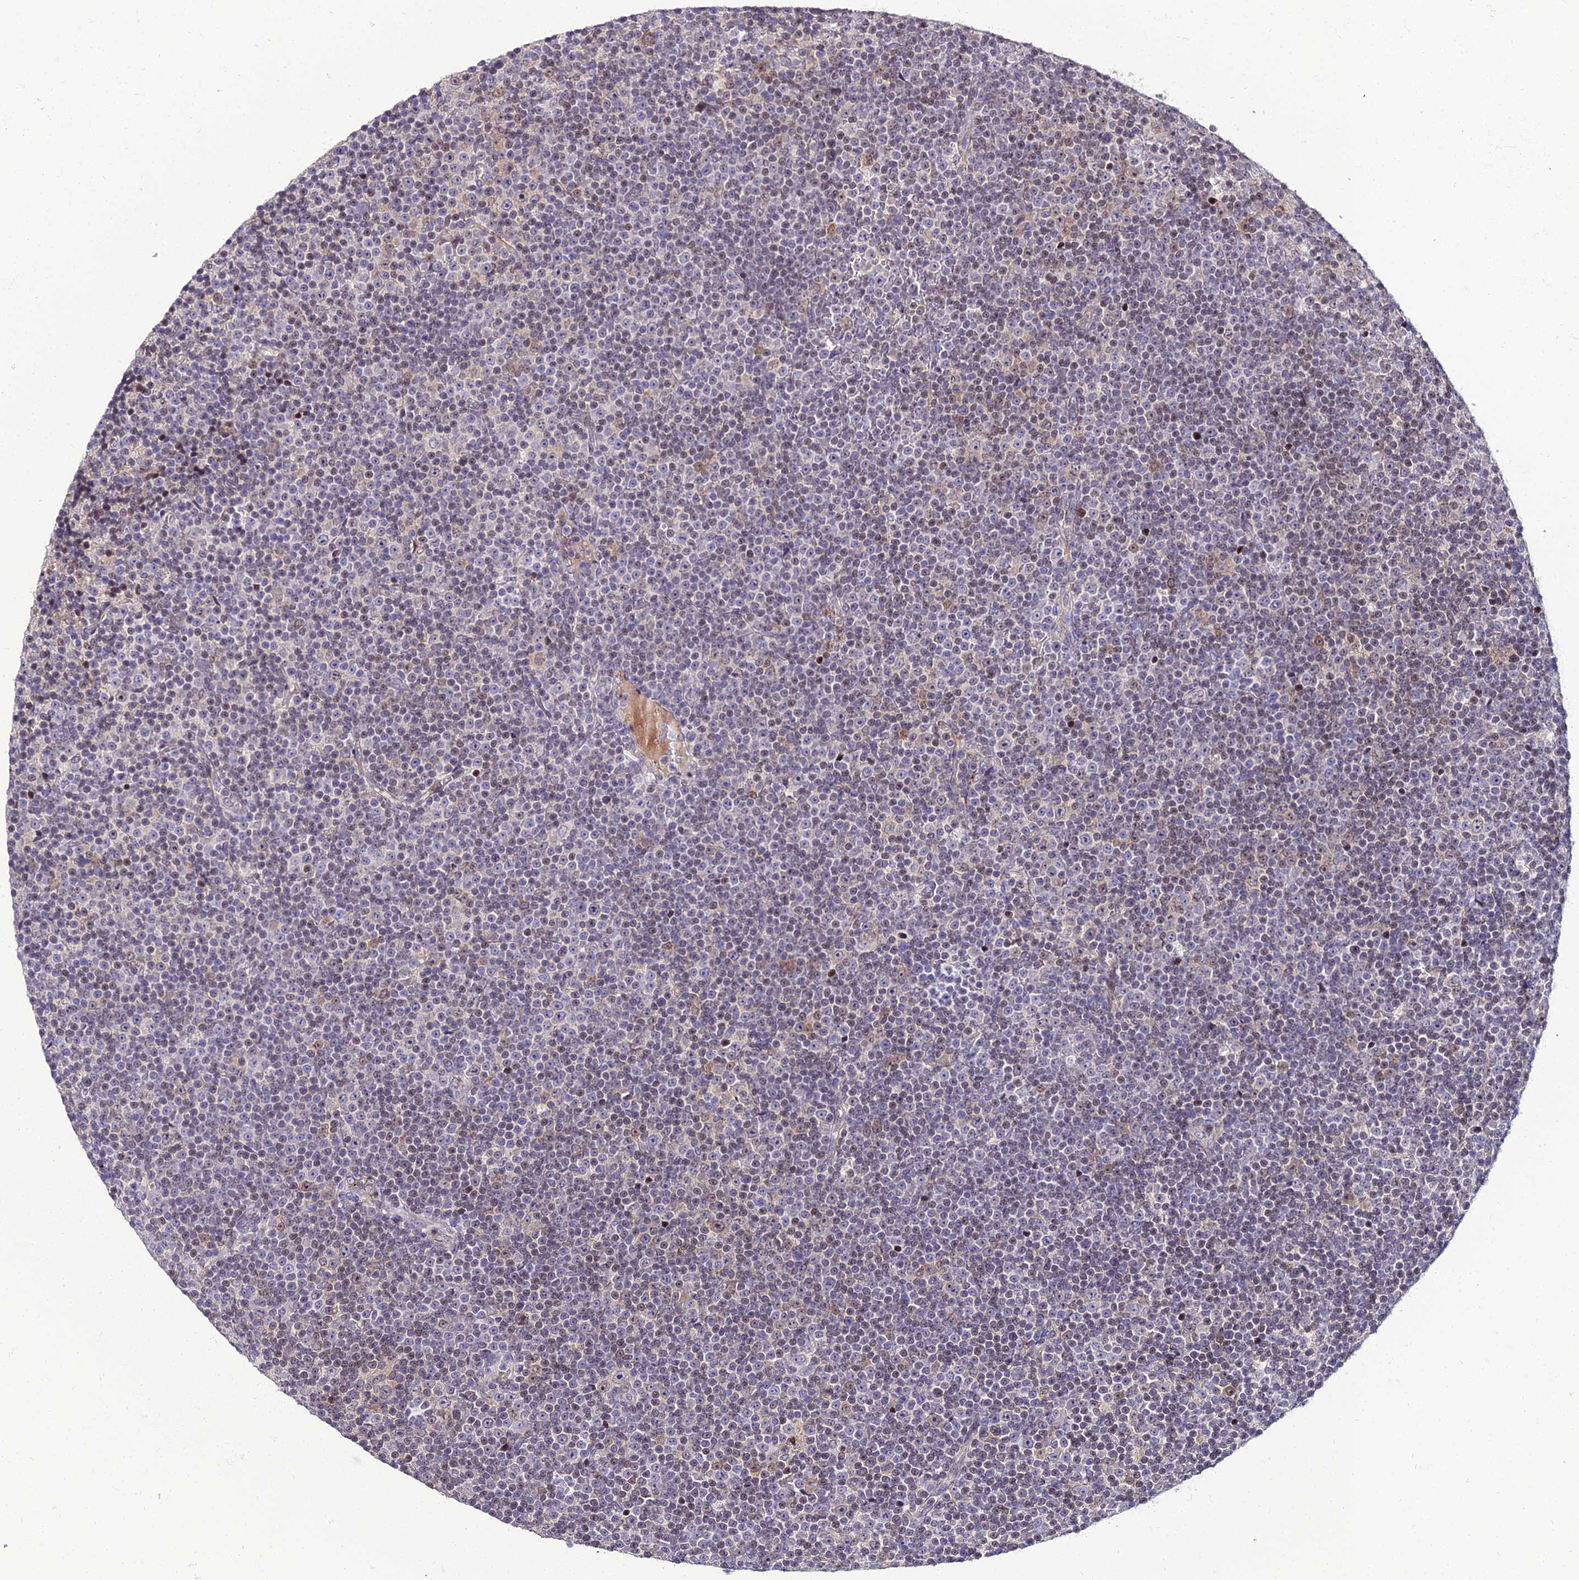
{"staining": {"intensity": "moderate", "quantity": "<25%", "location": "nuclear"}, "tissue": "lymphoma", "cell_type": "Tumor cells", "image_type": "cancer", "snomed": [{"axis": "morphology", "description": "Malignant lymphoma, non-Hodgkin's type, Low grade"}, {"axis": "topography", "description": "Lymph node"}], "caption": "IHC (DAB (3,3'-diaminobenzidine)) staining of human lymphoma exhibits moderate nuclear protein positivity in approximately <25% of tumor cells.", "gene": "SHQ1", "patient": {"sex": "female", "age": 67}}